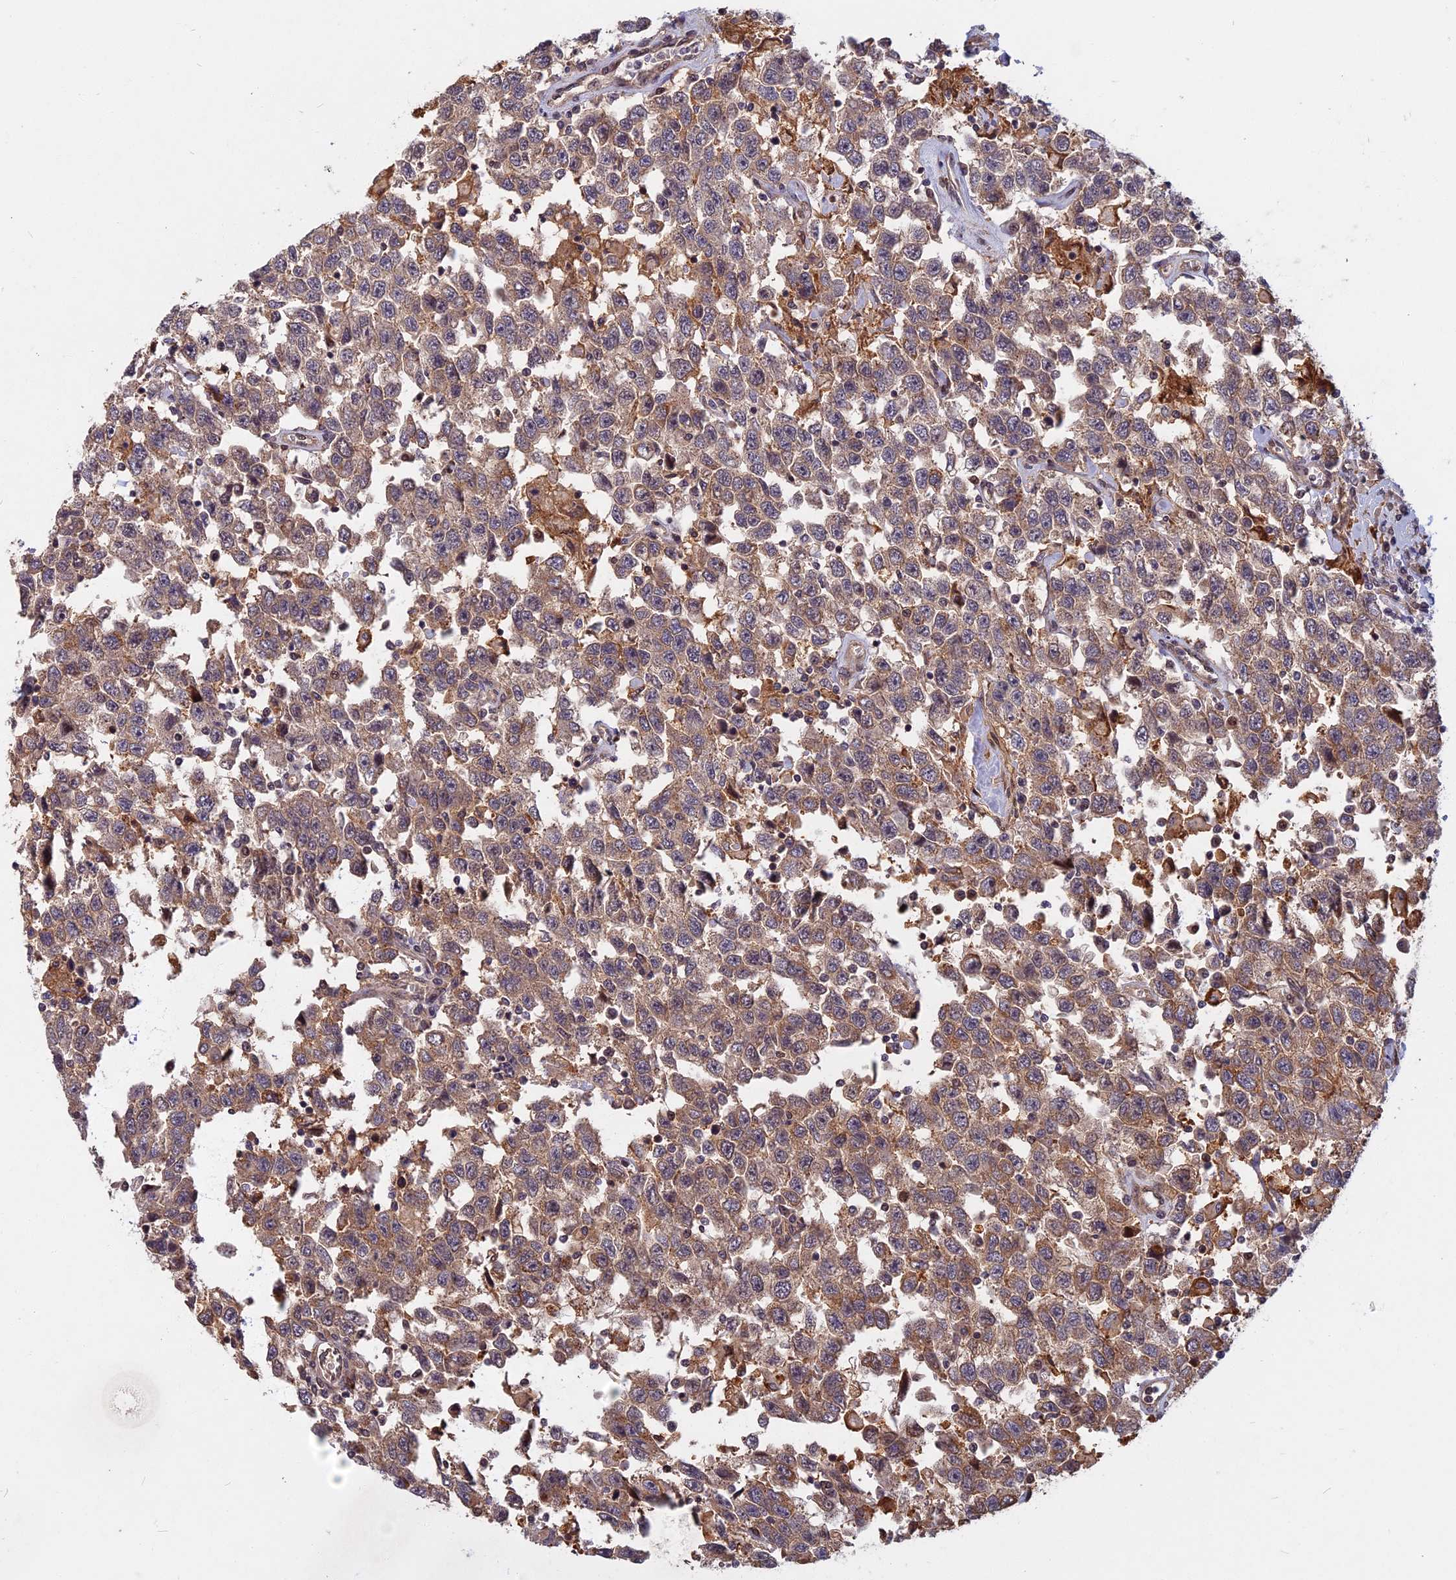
{"staining": {"intensity": "weak", "quantity": "25%-75%", "location": "cytoplasmic/membranous"}, "tissue": "testis cancer", "cell_type": "Tumor cells", "image_type": "cancer", "snomed": [{"axis": "morphology", "description": "Seminoma, NOS"}, {"axis": "topography", "description": "Testis"}], "caption": "Seminoma (testis) was stained to show a protein in brown. There is low levels of weak cytoplasmic/membranous expression in approximately 25%-75% of tumor cells.", "gene": "SPG11", "patient": {"sex": "male", "age": 41}}